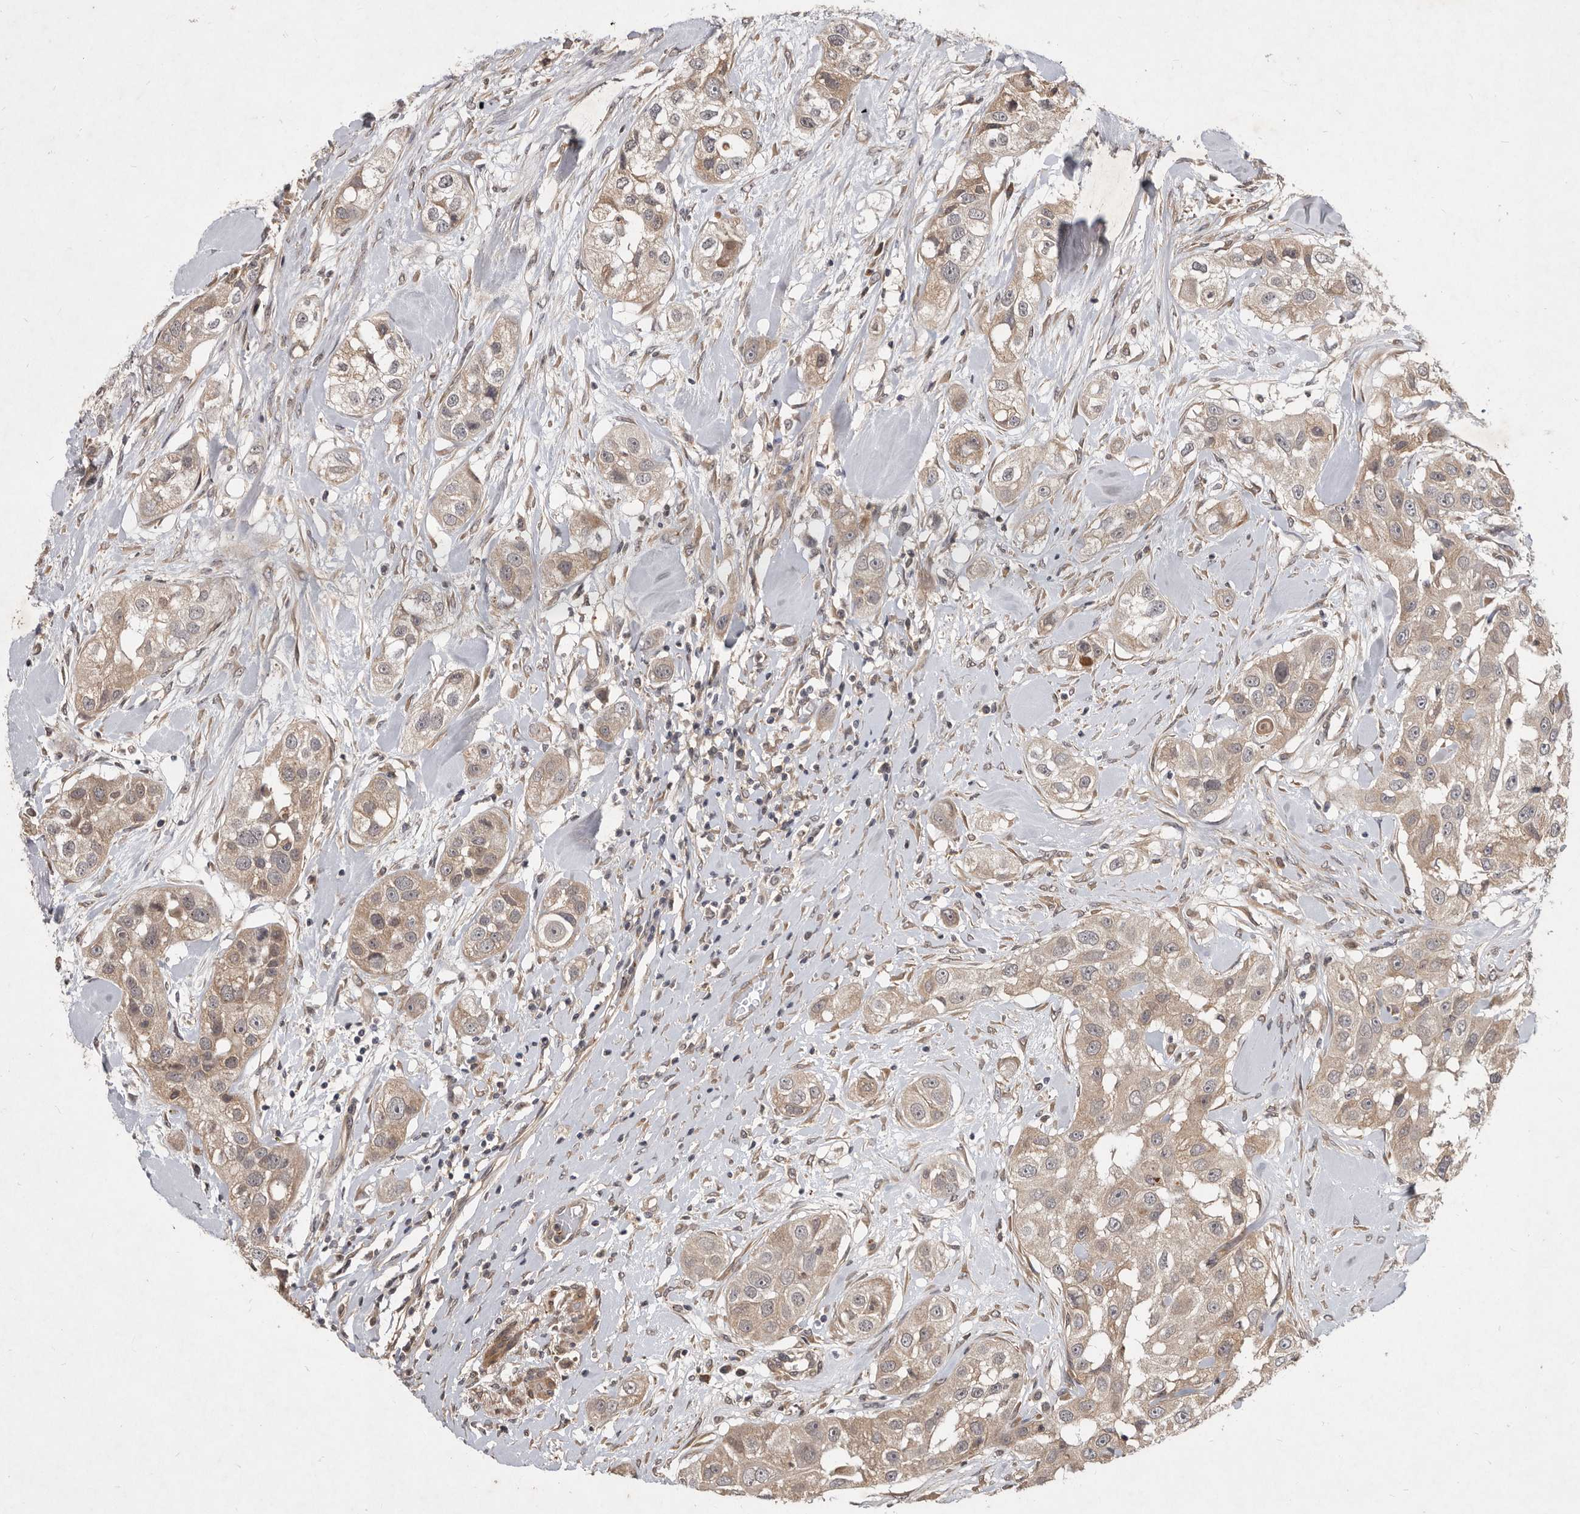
{"staining": {"intensity": "weak", "quantity": "25%-75%", "location": "cytoplasmic/membranous"}, "tissue": "head and neck cancer", "cell_type": "Tumor cells", "image_type": "cancer", "snomed": [{"axis": "morphology", "description": "Normal tissue, NOS"}, {"axis": "morphology", "description": "Squamous cell carcinoma, NOS"}, {"axis": "topography", "description": "Skeletal muscle"}, {"axis": "topography", "description": "Head-Neck"}], "caption": "DAB (3,3'-diaminobenzidine) immunohistochemical staining of squamous cell carcinoma (head and neck) demonstrates weak cytoplasmic/membranous protein expression in about 25%-75% of tumor cells. (DAB (3,3'-diaminobenzidine) = brown stain, brightfield microscopy at high magnification).", "gene": "DNAJC28", "patient": {"sex": "male", "age": 51}}